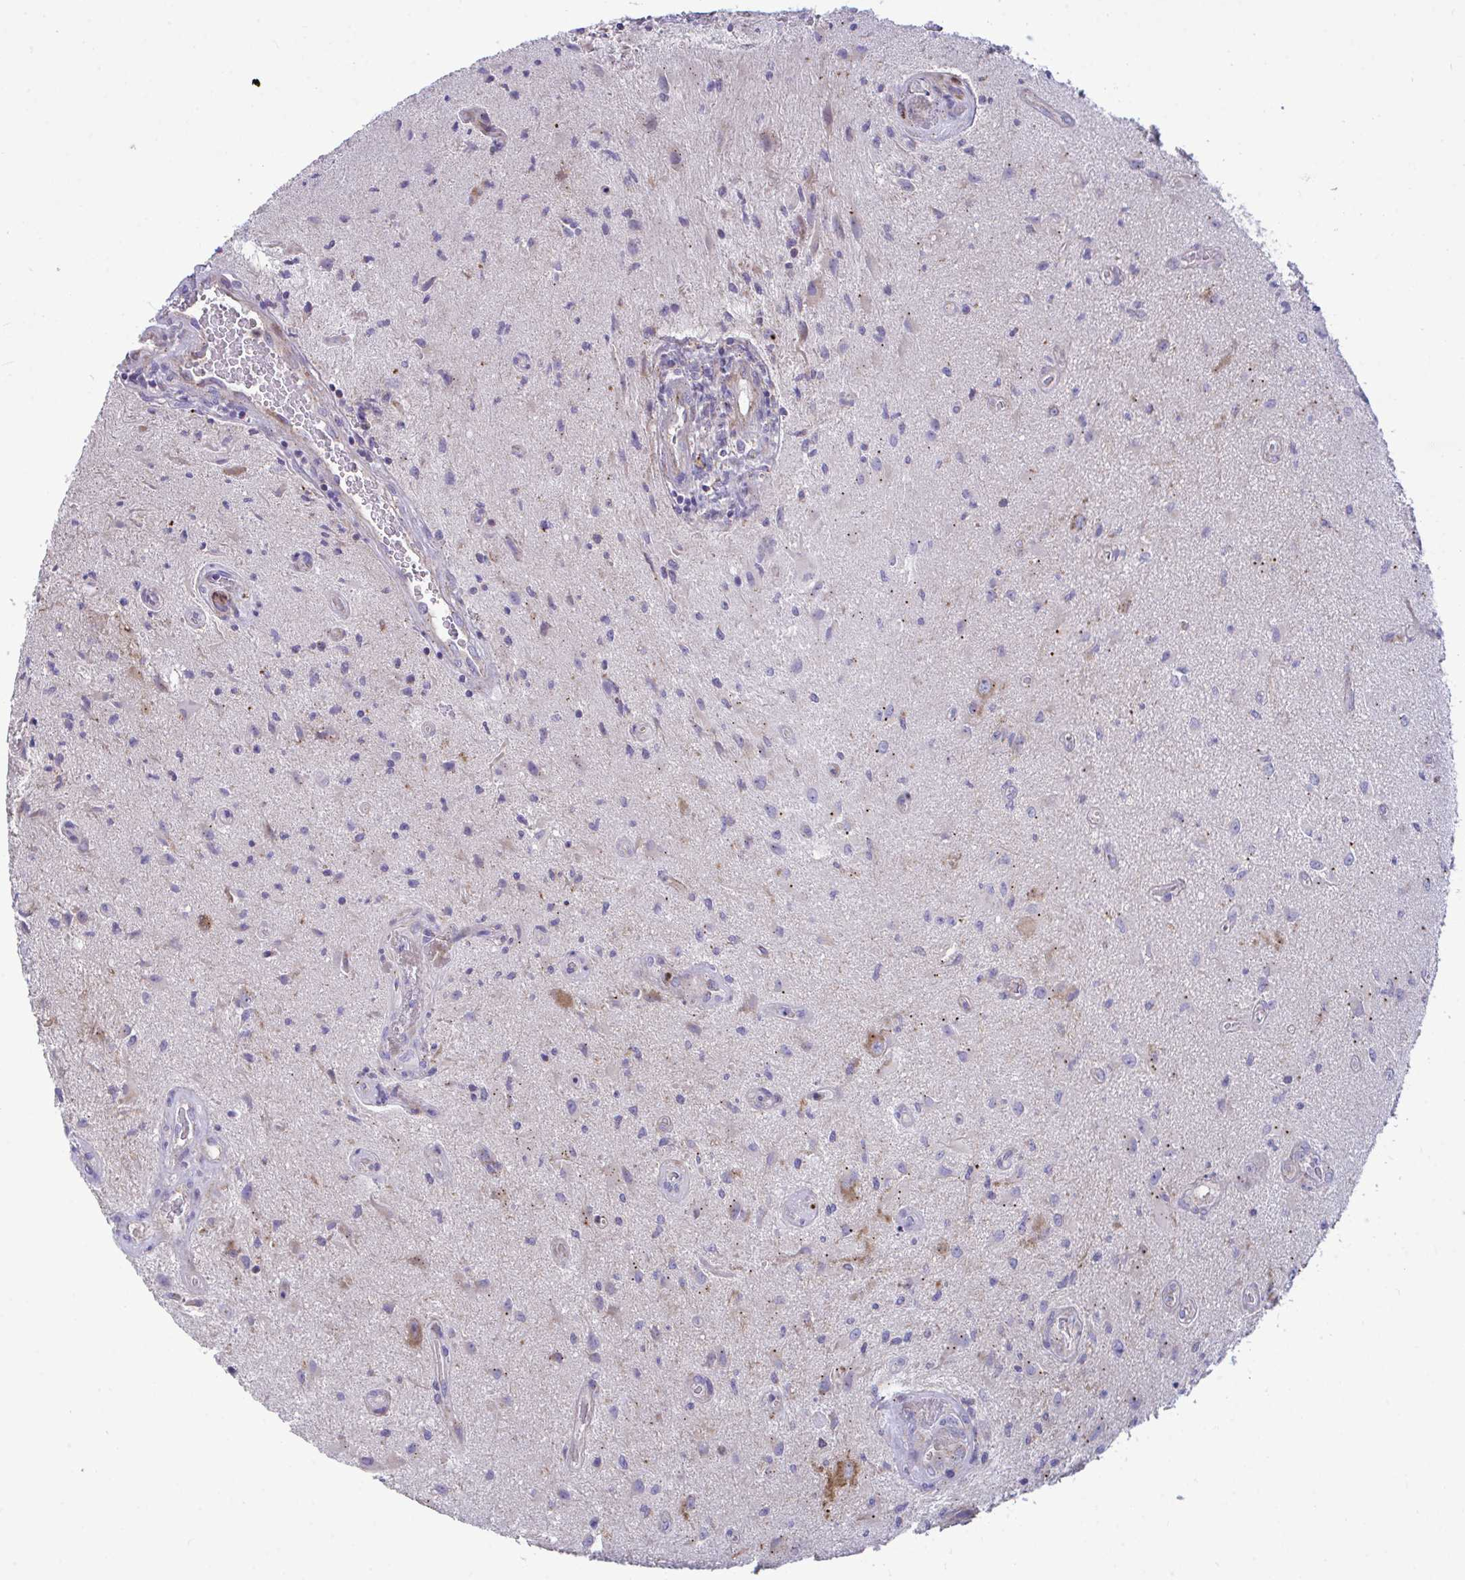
{"staining": {"intensity": "negative", "quantity": "none", "location": "none"}, "tissue": "glioma", "cell_type": "Tumor cells", "image_type": "cancer", "snomed": [{"axis": "morphology", "description": "Glioma, malignant, High grade"}, {"axis": "topography", "description": "Brain"}], "caption": "The histopathology image shows no significant positivity in tumor cells of malignant high-grade glioma.", "gene": "MRPS16", "patient": {"sex": "male", "age": 67}}